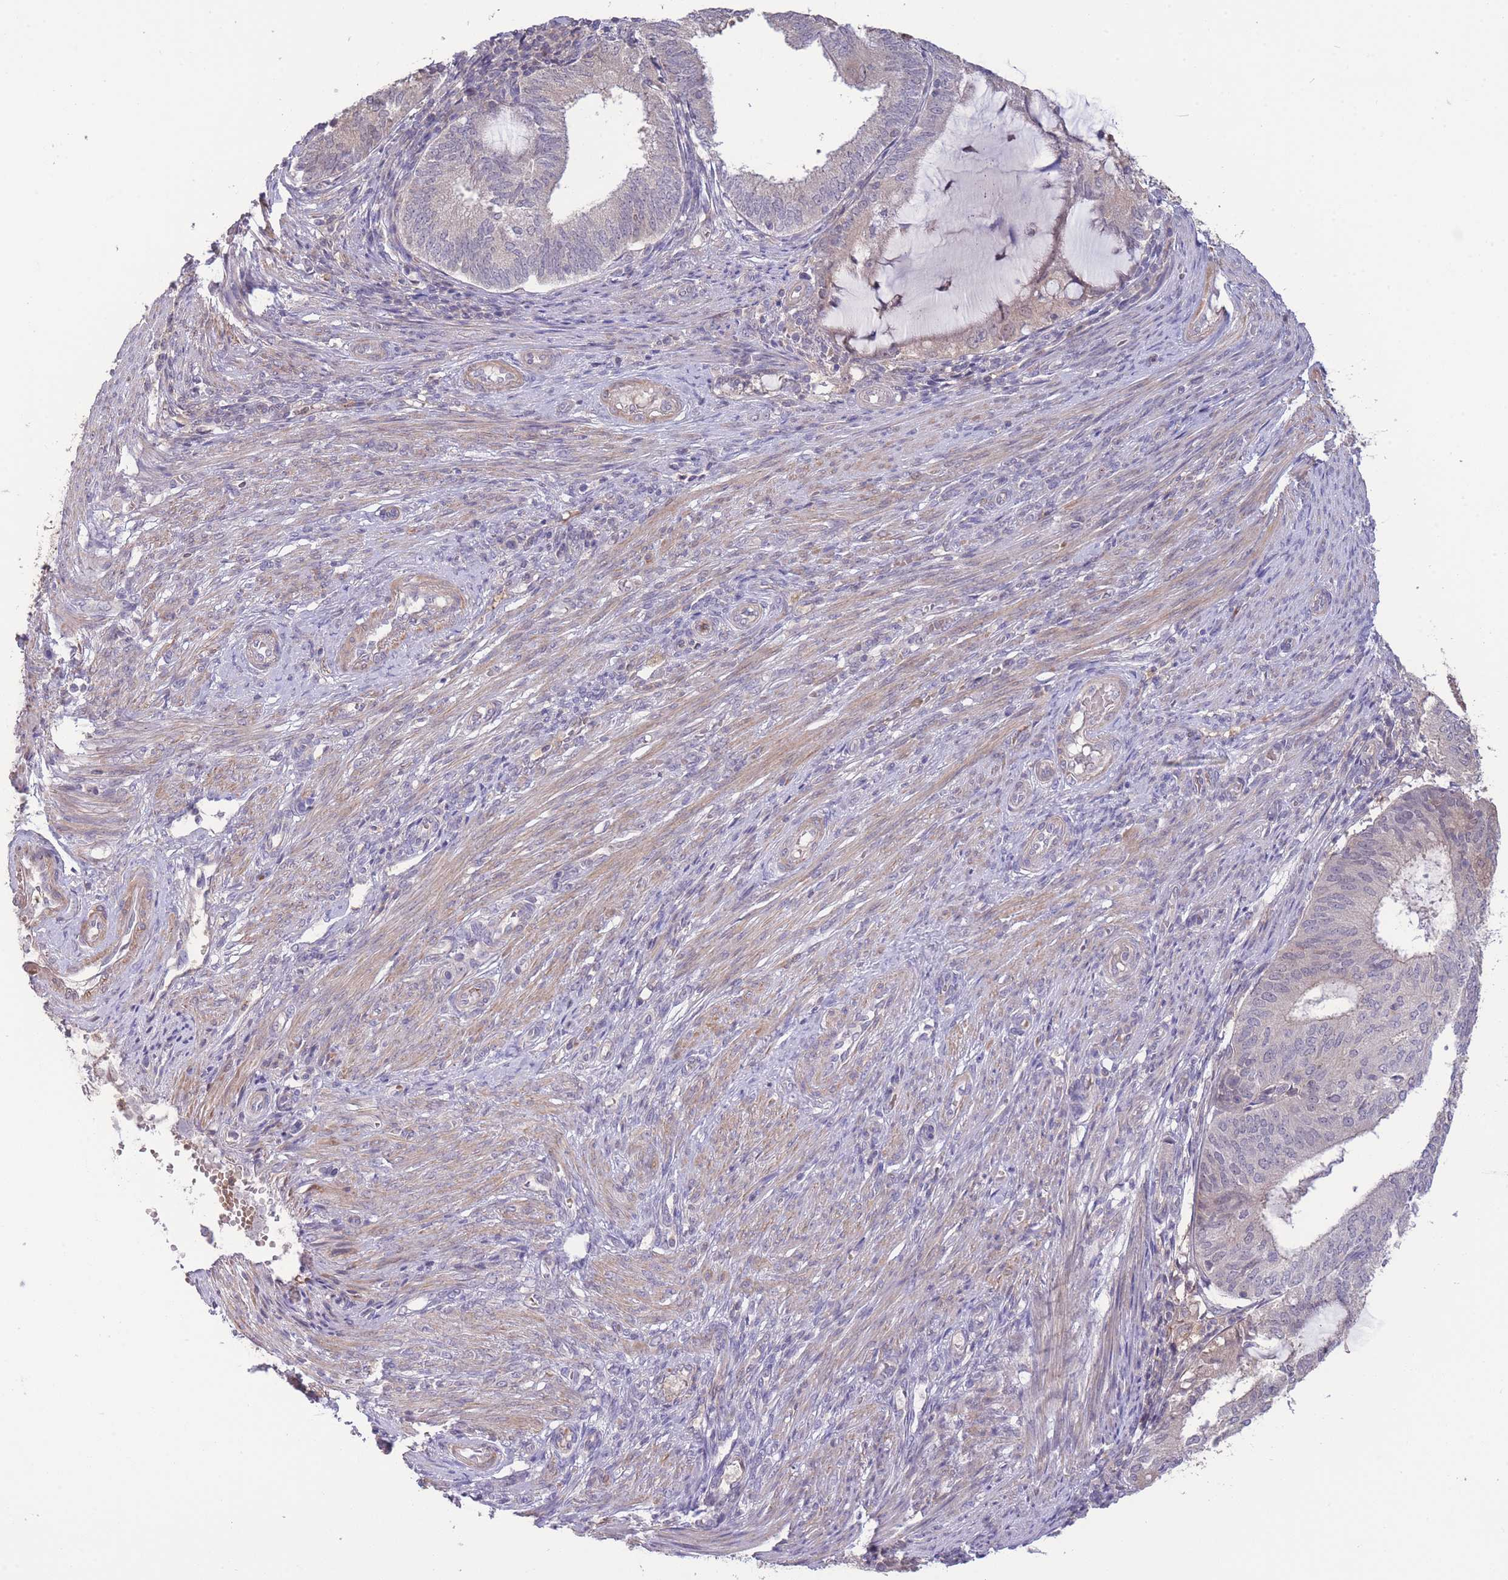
{"staining": {"intensity": "negative", "quantity": "none", "location": "none"}, "tissue": "endometrial cancer", "cell_type": "Tumor cells", "image_type": "cancer", "snomed": [{"axis": "morphology", "description": "Adenocarcinoma, NOS"}, {"axis": "topography", "description": "Endometrium"}], "caption": "Immunohistochemical staining of endometrial cancer reveals no significant staining in tumor cells.", "gene": "ZNF304", "patient": {"sex": "female", "age": 81}}